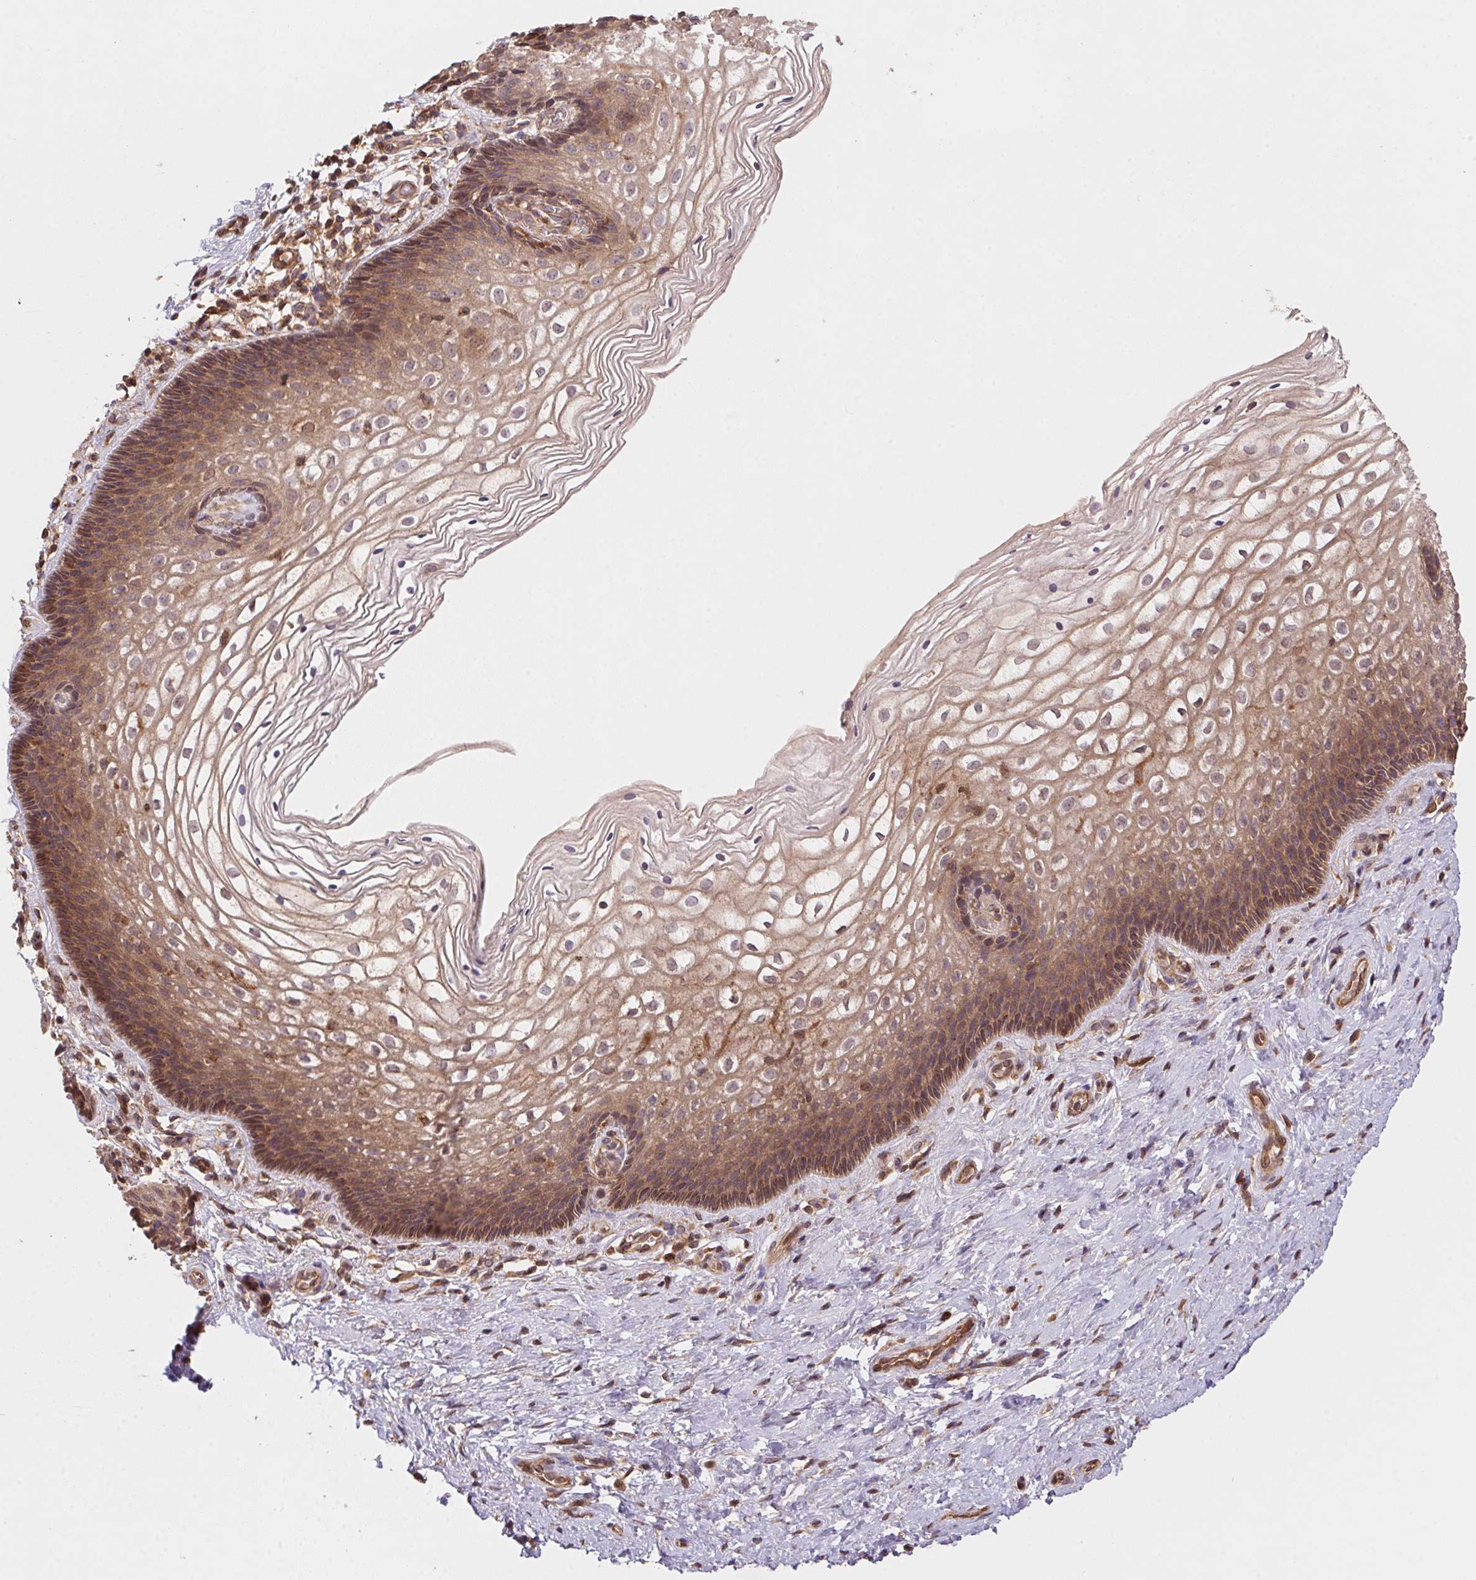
{"staining": {"intensity": "moderate", "quantity": ">75%", "location": "cytoplasmic/membranous"}, "tissue": "cervix", "cell_type": "Glandular cells", "image_type": "normal", "snomed": [{"axis": "morphology", "description": "Normal tissue, NOS"}, {"axis": "topography", "description": "Cervix"}], "caption": "Brown immunohistochemical staining in benign human cervix displays moderate cytoplasmic/membranous staining in approximately >75% of glandular cells.", "gene": "MEX3D", "patient": {"sex": "female", "age": 34}}